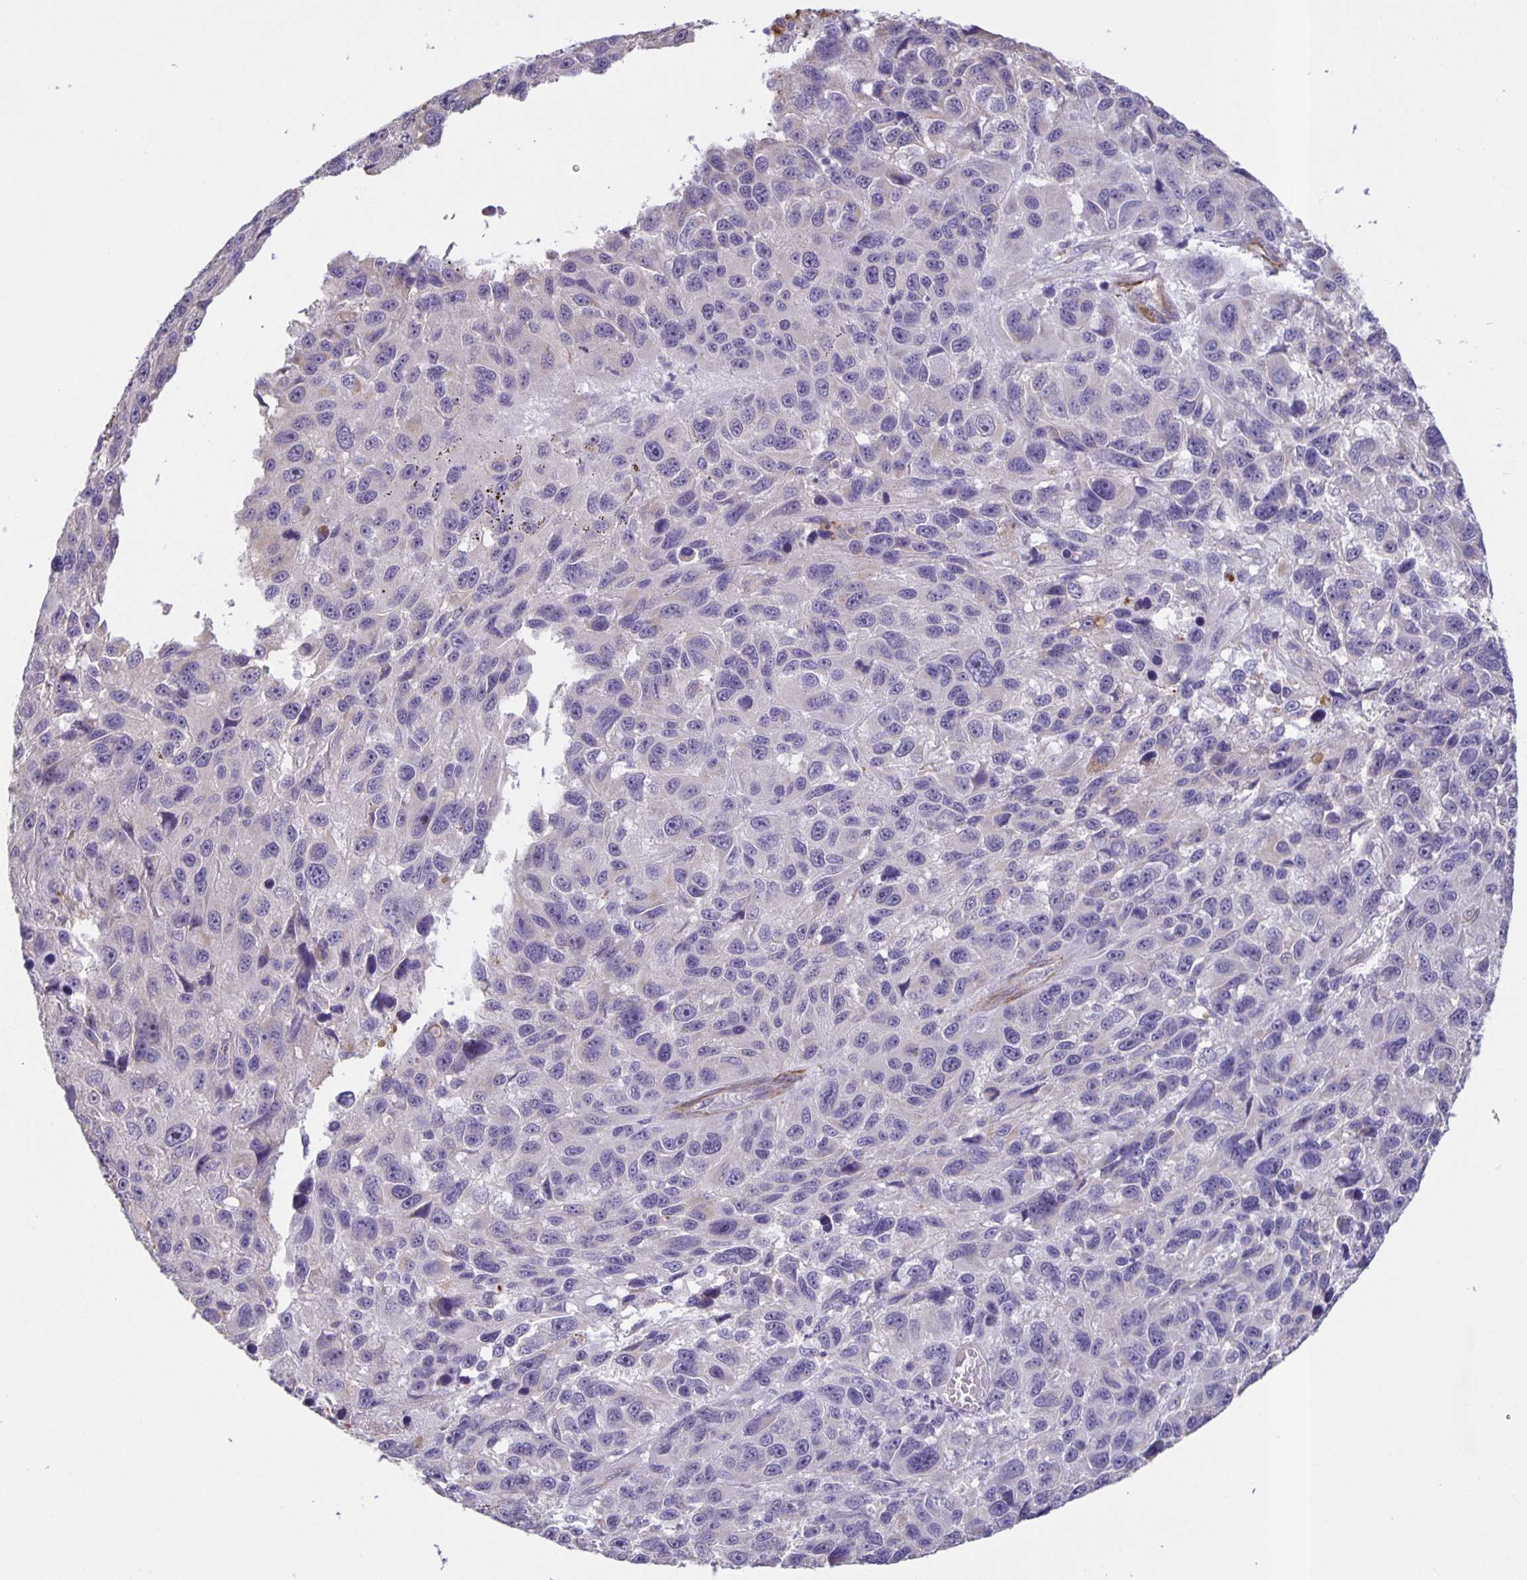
{"staining": {"intensity": "negative", "quantity": "none", "location": "none"}, "tissue": "melanoma", "cell_type": "Tumor cells", "image_type": "cancer", "snomed": [{"axis": "morphology", "description": "Malignant melanoma, NOS"}, {"axis": "topography", "description": "Skin"}], "caption": "IHC image of human malignant melanoma stained for a protein (brown), which reveals no expression in tumor cells.", "gene": "SRCIN1", "patient": {"sex": "male", "age": 53}}